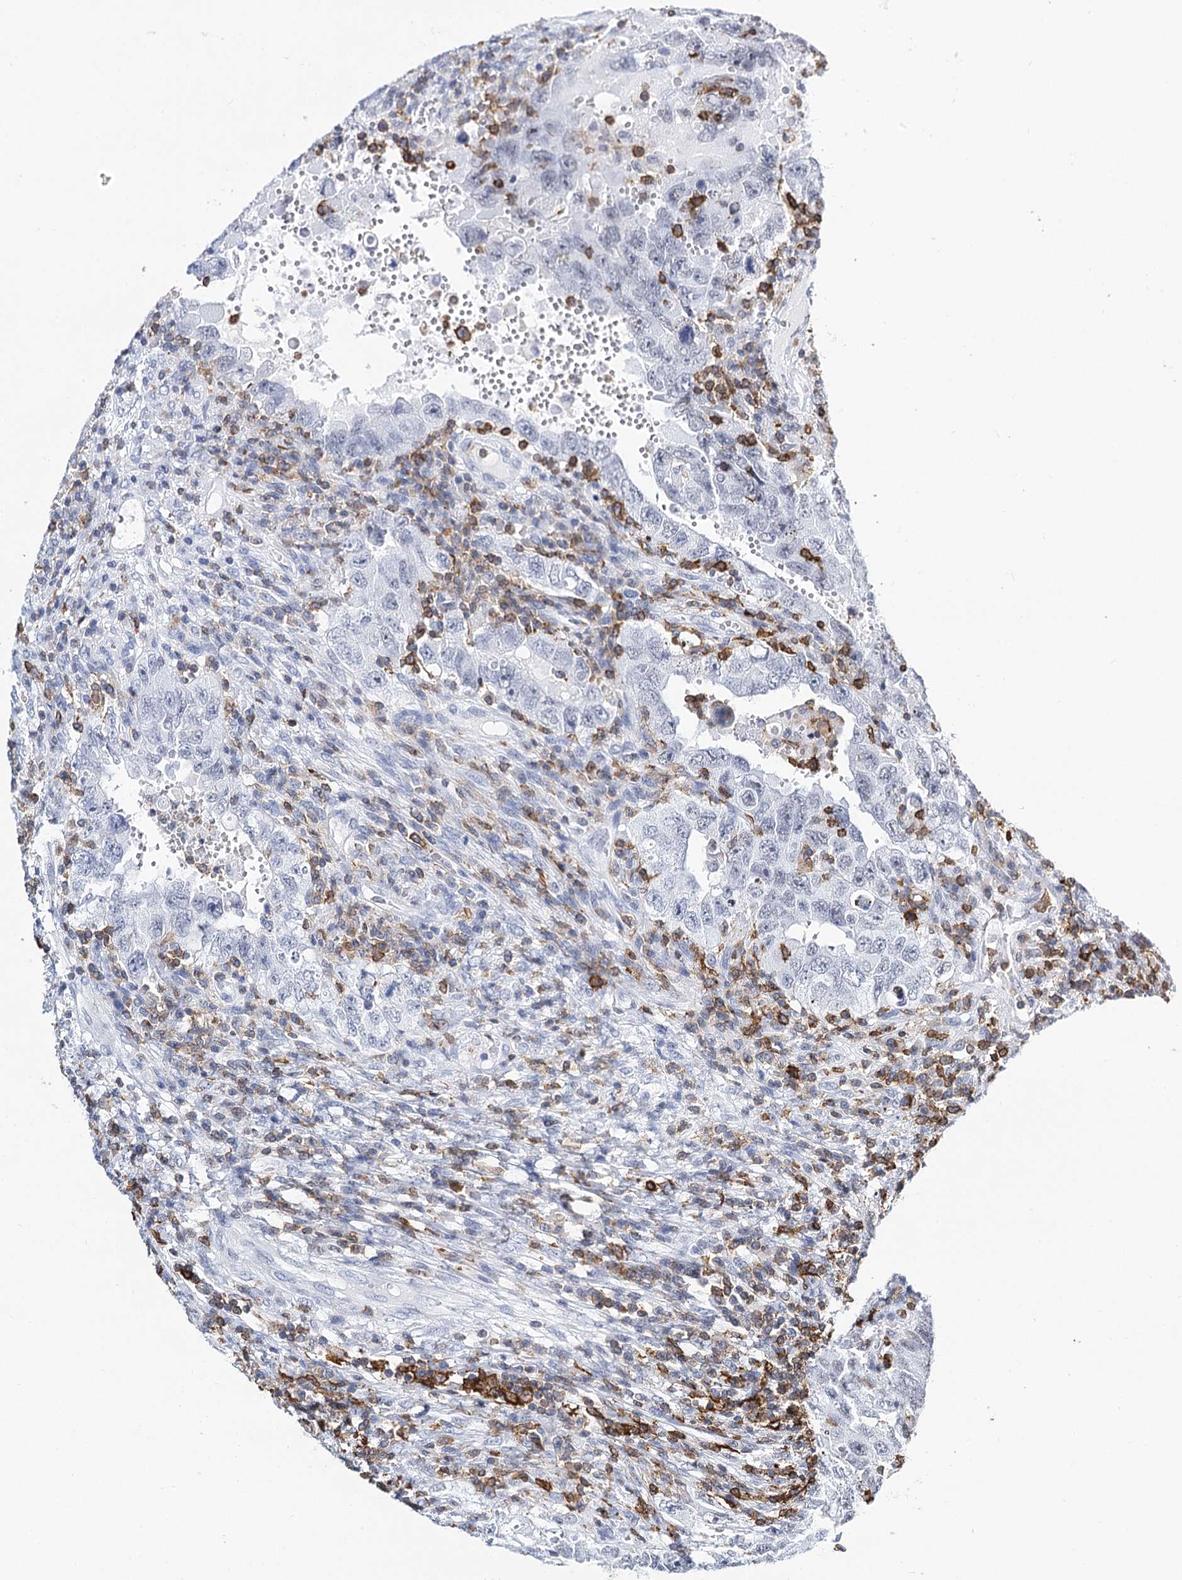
{"staining": {"intensity": "negative", "quantity": "none", "location": "none"}, "tissue": "testis cancer", "cell_type": "Tumor cells", "image_type": "cancer", "snomed": [{"axis": "morphology", "description": "Carcinoma, Embryonal, NOS"}, {"axis": "topography", "description": "Testis"}], "caption": "Testis cancer (embryonal carcinoma) was stained to show a protein in brown. There is no significant staining in tumor cells.", "gene": "BARD1", "patient": {"sex": "male", "age": 26}}